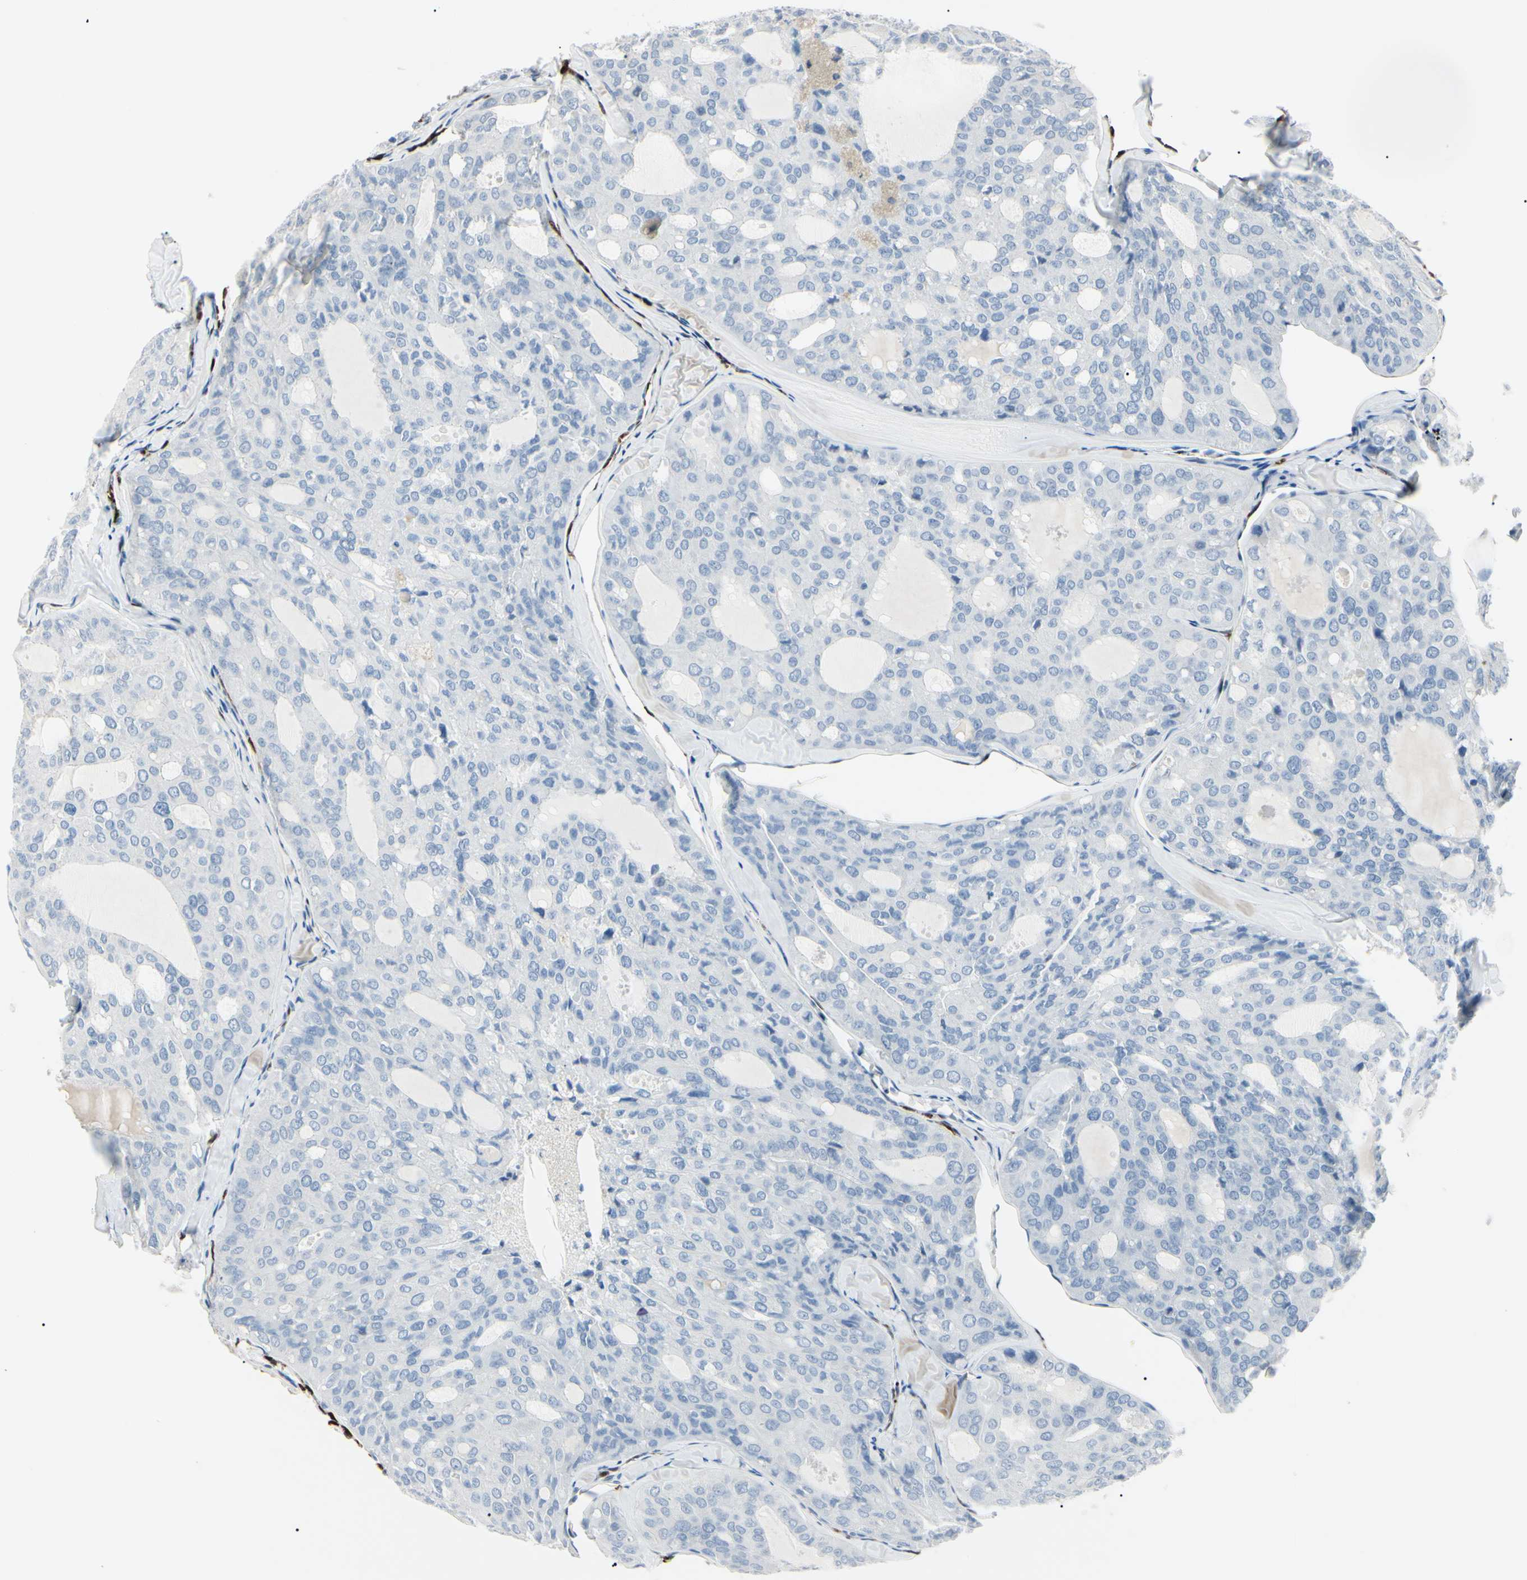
{"staining": {"intensity": "negative", "quantity": "none", "location": "none"}, "tissue": "thyroid cancer", "cell_type": "Tumor cells", "image_type": "cancer", "snomed": [{"axis": "morphology", "description": "Follicular adenoma carcinoma, NOS"}, {"axis": "topography", "description": "Thyroid gland"}], "caption": "The immunohistochemistry image has no significant positivity in tumor cells of thyroid follicular adenoma carcinoma tissue.", "gene": "CA2", "patient": {"sex": "male", "age": 75}}